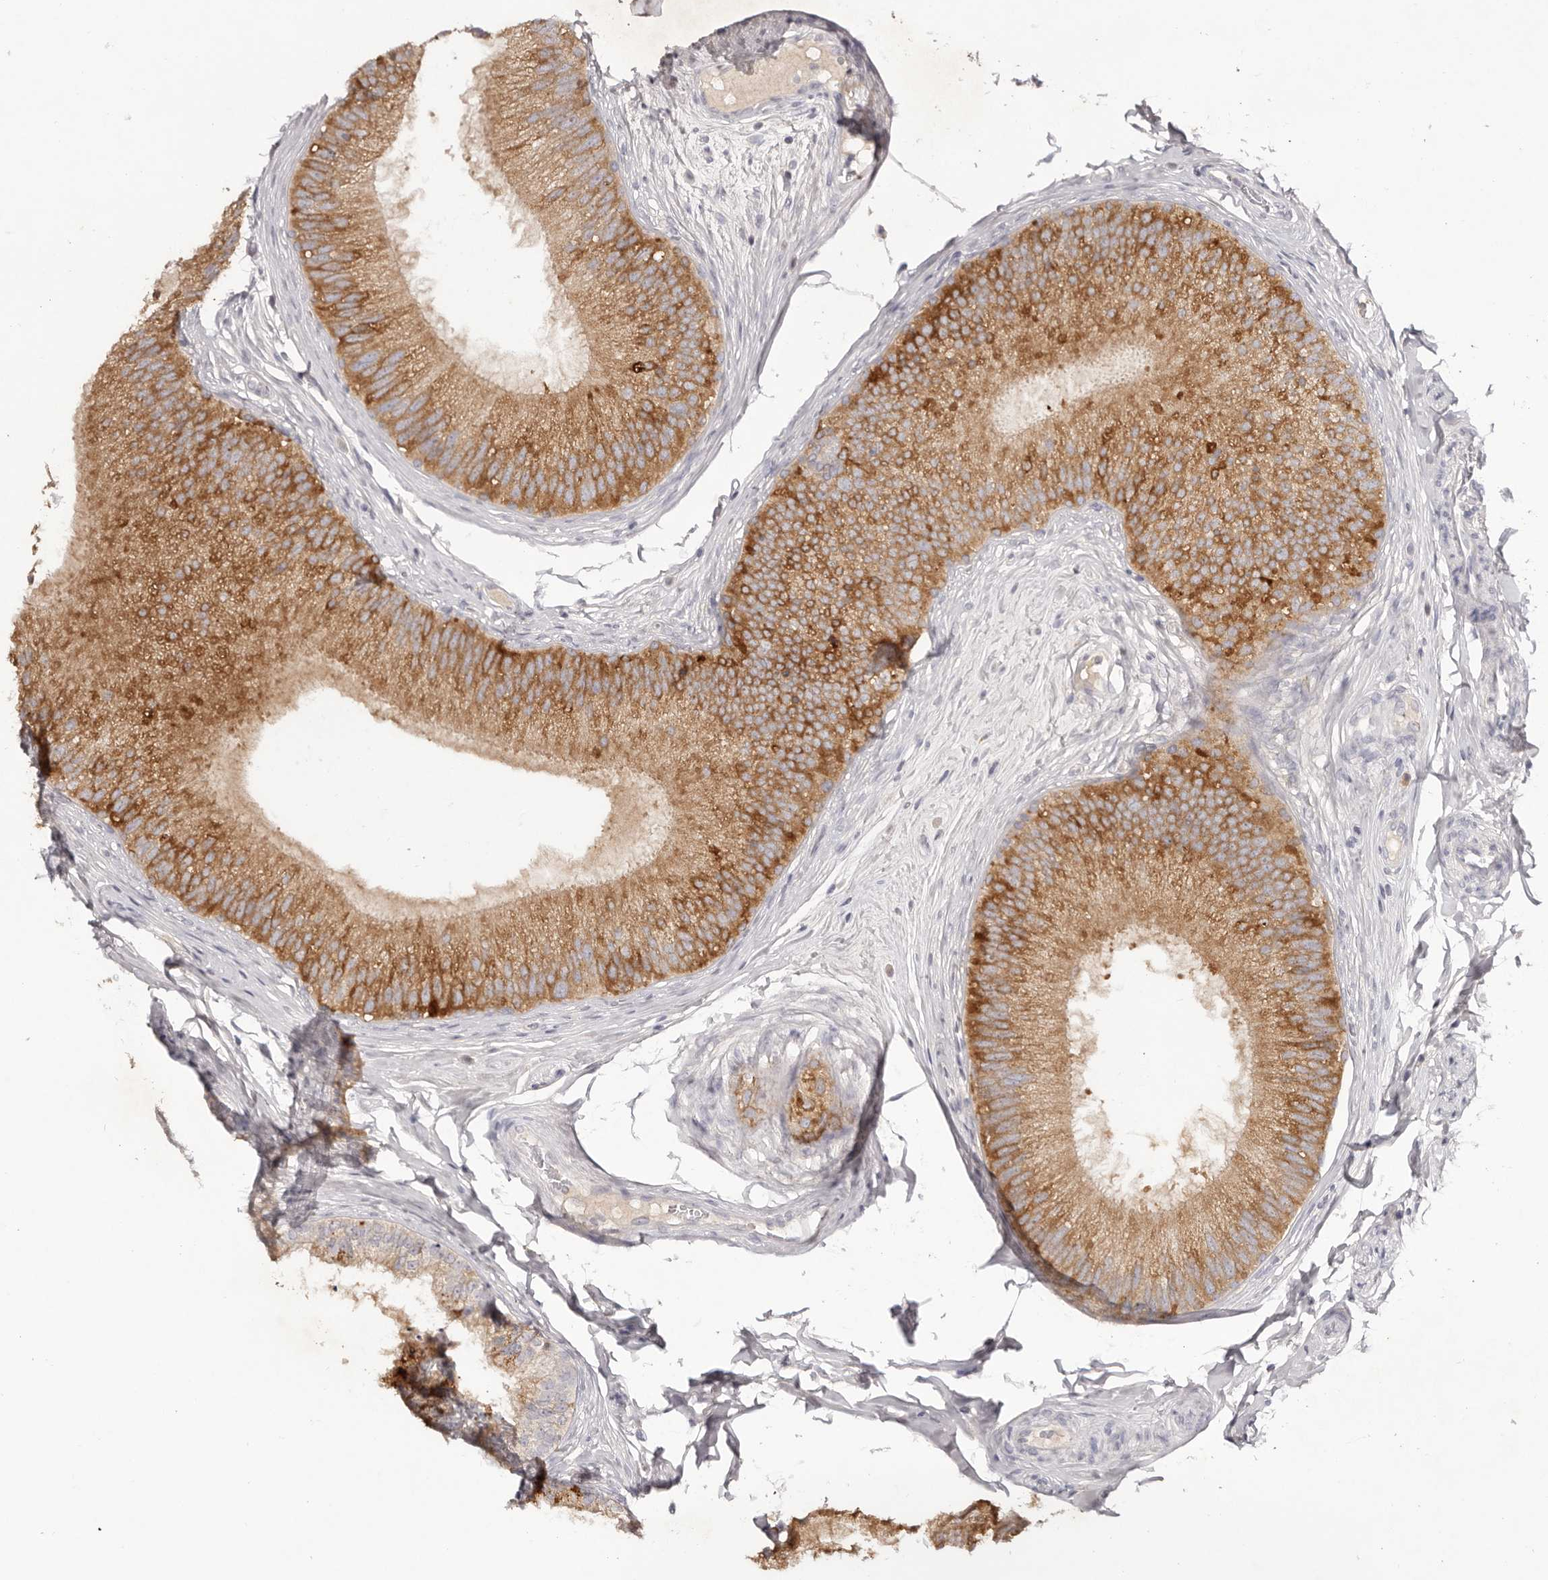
{"staining": {"intensity": "moderate", "quantity": "25%-75%", "location": "cytoplasmic/membranous"}, "tissue": "epididymis", "cell_type": "Glandular cells", "image_type": "normal", "snomed": [{"axis": "morphology", "description": "Normal tissue, NOS"}, {"axis": "topography", "description": "Epididymis"}], "caption": "Immunohistochemical staining of benign human epididymis demonstrates moderate cytoplasmic/membranous protein positivity in about 25%-75% of glandular cells. Nuclei are stained in blue.", "gene": "SCUBE2", "patient": {"sex": "male", "age": 45}}